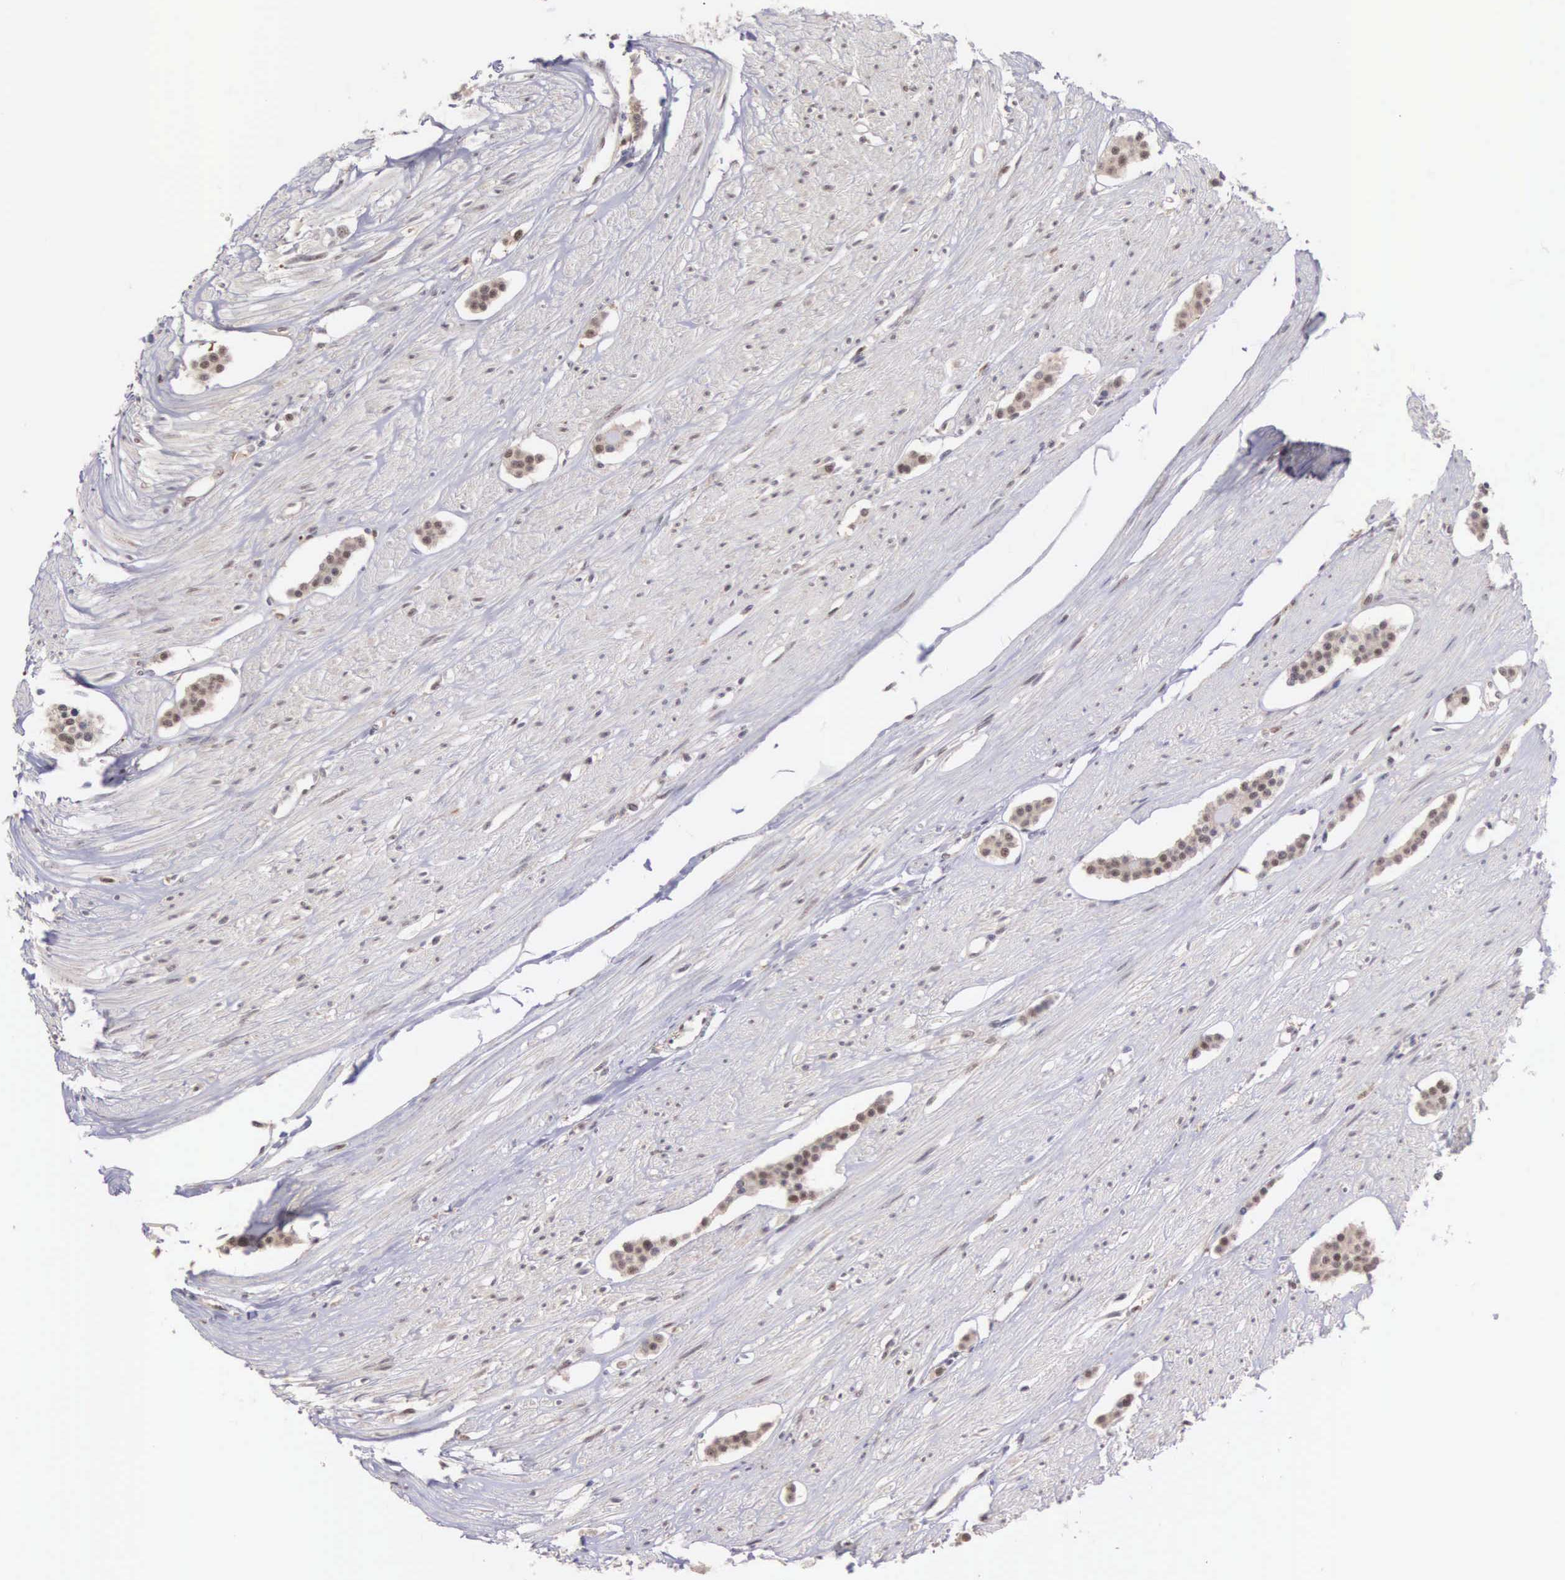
{"staining": {"intensity": "weak", "quantity": "25%-75%", "location": "nuclear"}, "tissue": "carcinoid", "cell_type": "Tumor cells", "image_type": "cancer", "snomed": [{"axis": "morphology", "description": "Carcinoid, malignant, NOS"}, {"axis": "topography", "description": "Small intestine"}], "caption": "Immunohistochemical staining of carcinoid shows low levels of weak nuclear expression in about 25%-75% of tumor cells. Nuclei are stained in blue.", "gene": "GRK3", "patient": {"sex": "male", "age": 60}}